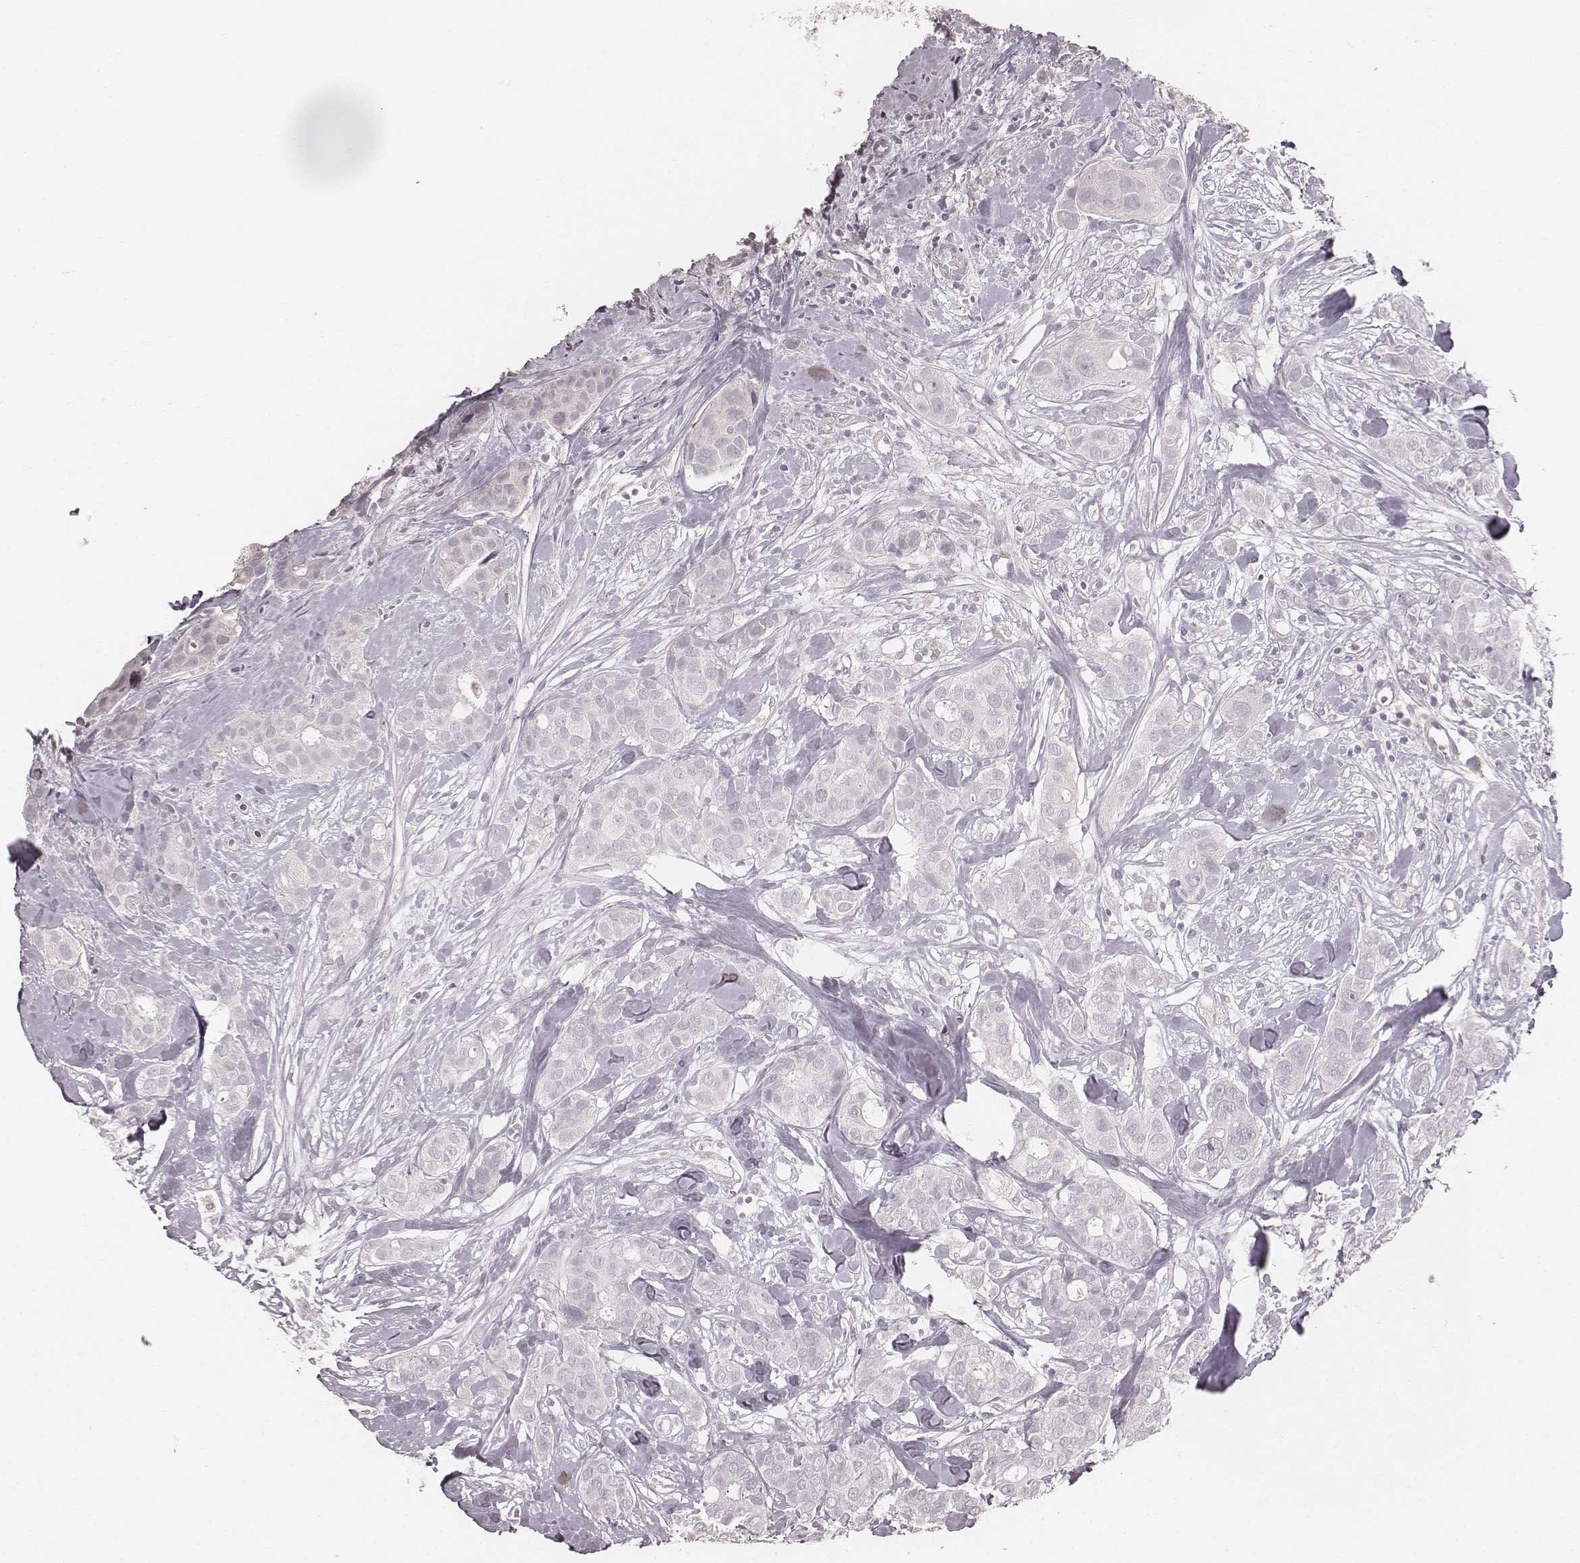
{"staining": {"intensity": "negative", "quantity": "none", "location": "none"}, "tissue": "breast cancer", "cell_type": "Tumor cells", "image_type": "cancer", "snomed": [{"axis": "morphology", "description": "Duct carcinoma"}, {"axis": "topography", "description": "Breast"}], "caption": "Breast cancer was stained to show a protein in brown. There is no significant staining in tumor cells.", "gene": "LY6K", "patient": {"sex": "female", "age": 43}}